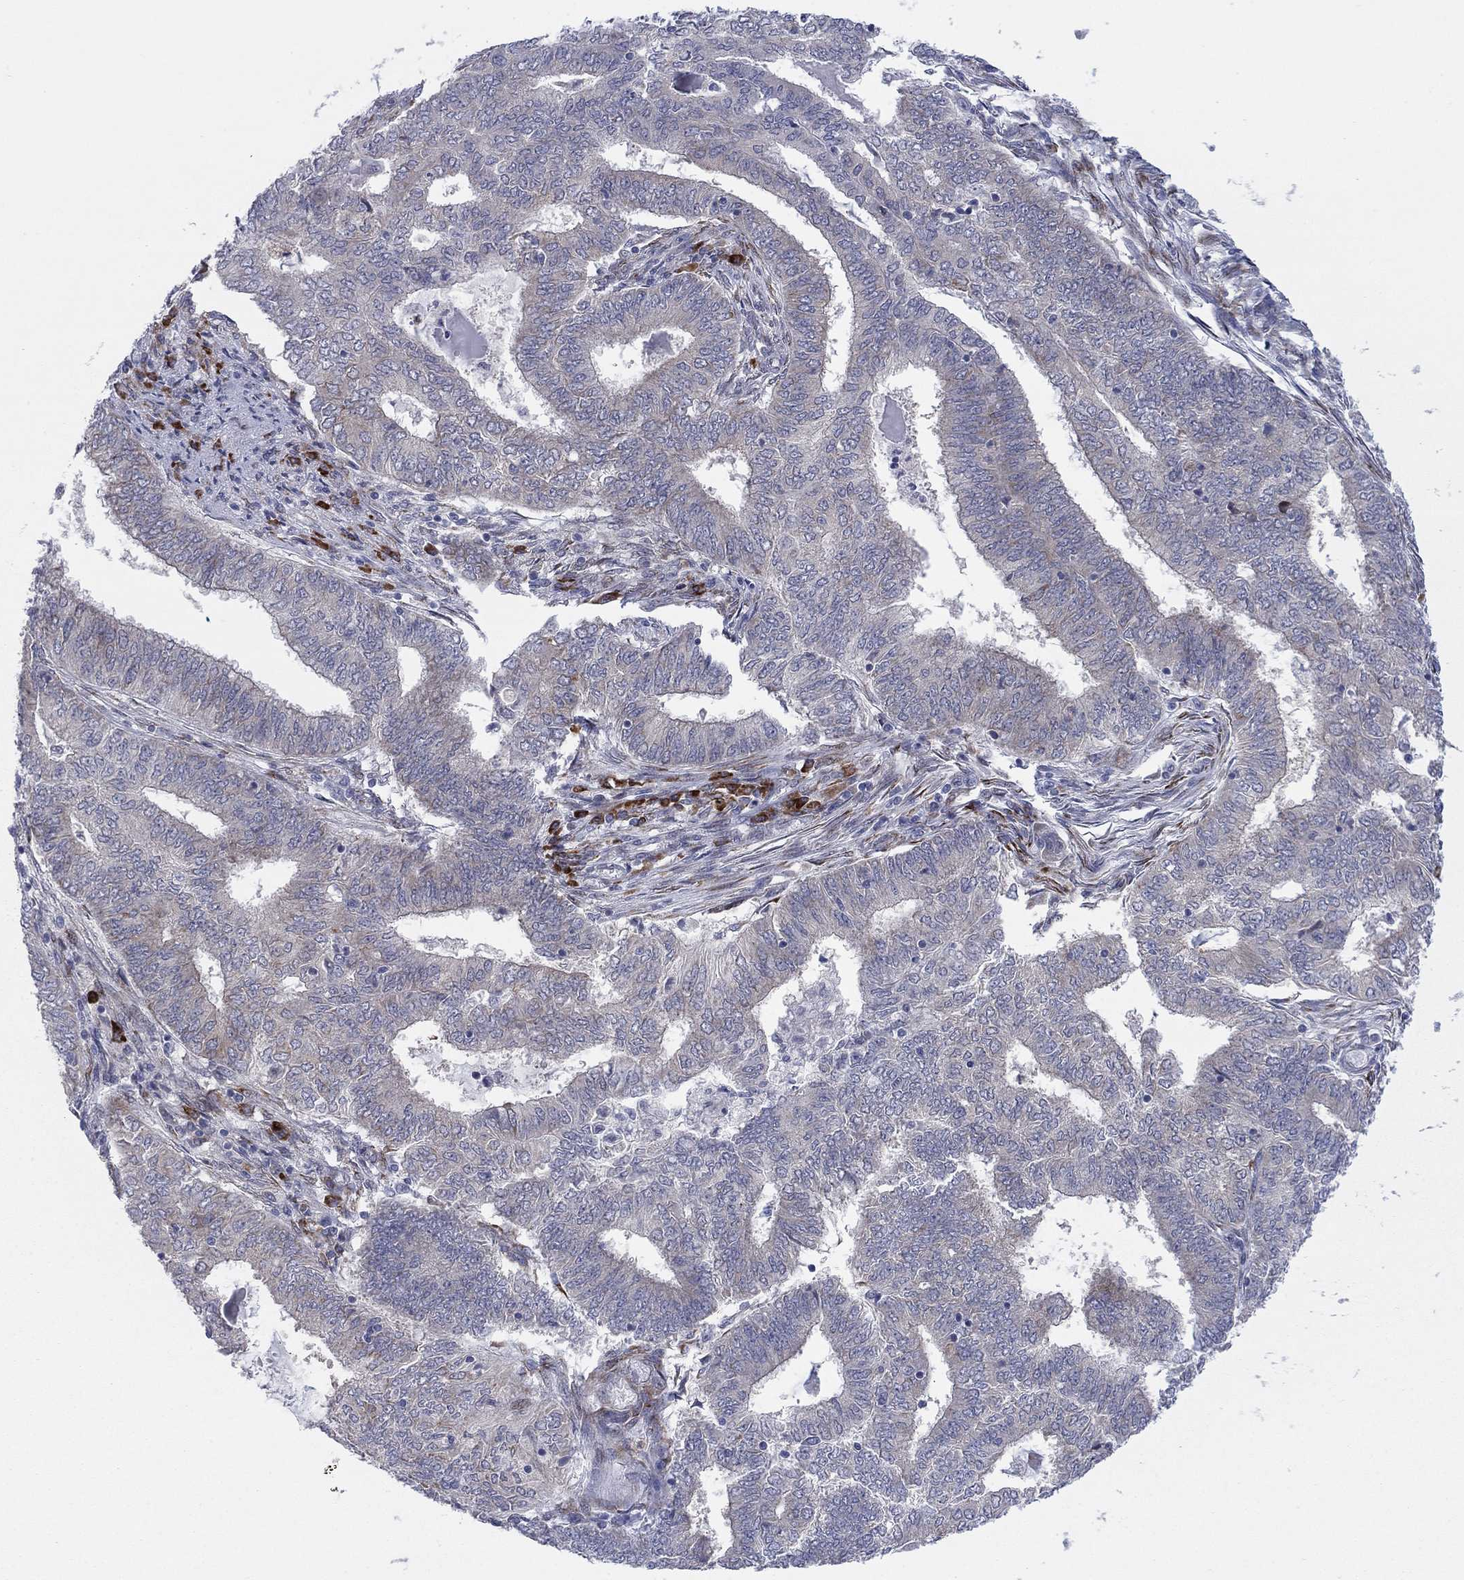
{"staining": {"intensity": "negative", "quantity": "none", "location": "none"}, "tissue": "endometrial cancer", "cell_type": "Tumor cells", "image_type": "cancer", "snomed": [{"axis": "morphology", "description": "Adenocarcinoma, NOS"}, {"axis": "topography", "description": "Endometrium"}], "caption": "This is an immunohistochemistry (IHC) micrograph of endometrial cancer. There is no staining in tumor cells.", "gene": "TTC21B", "patient": {"sex": "female", "age": 62}}